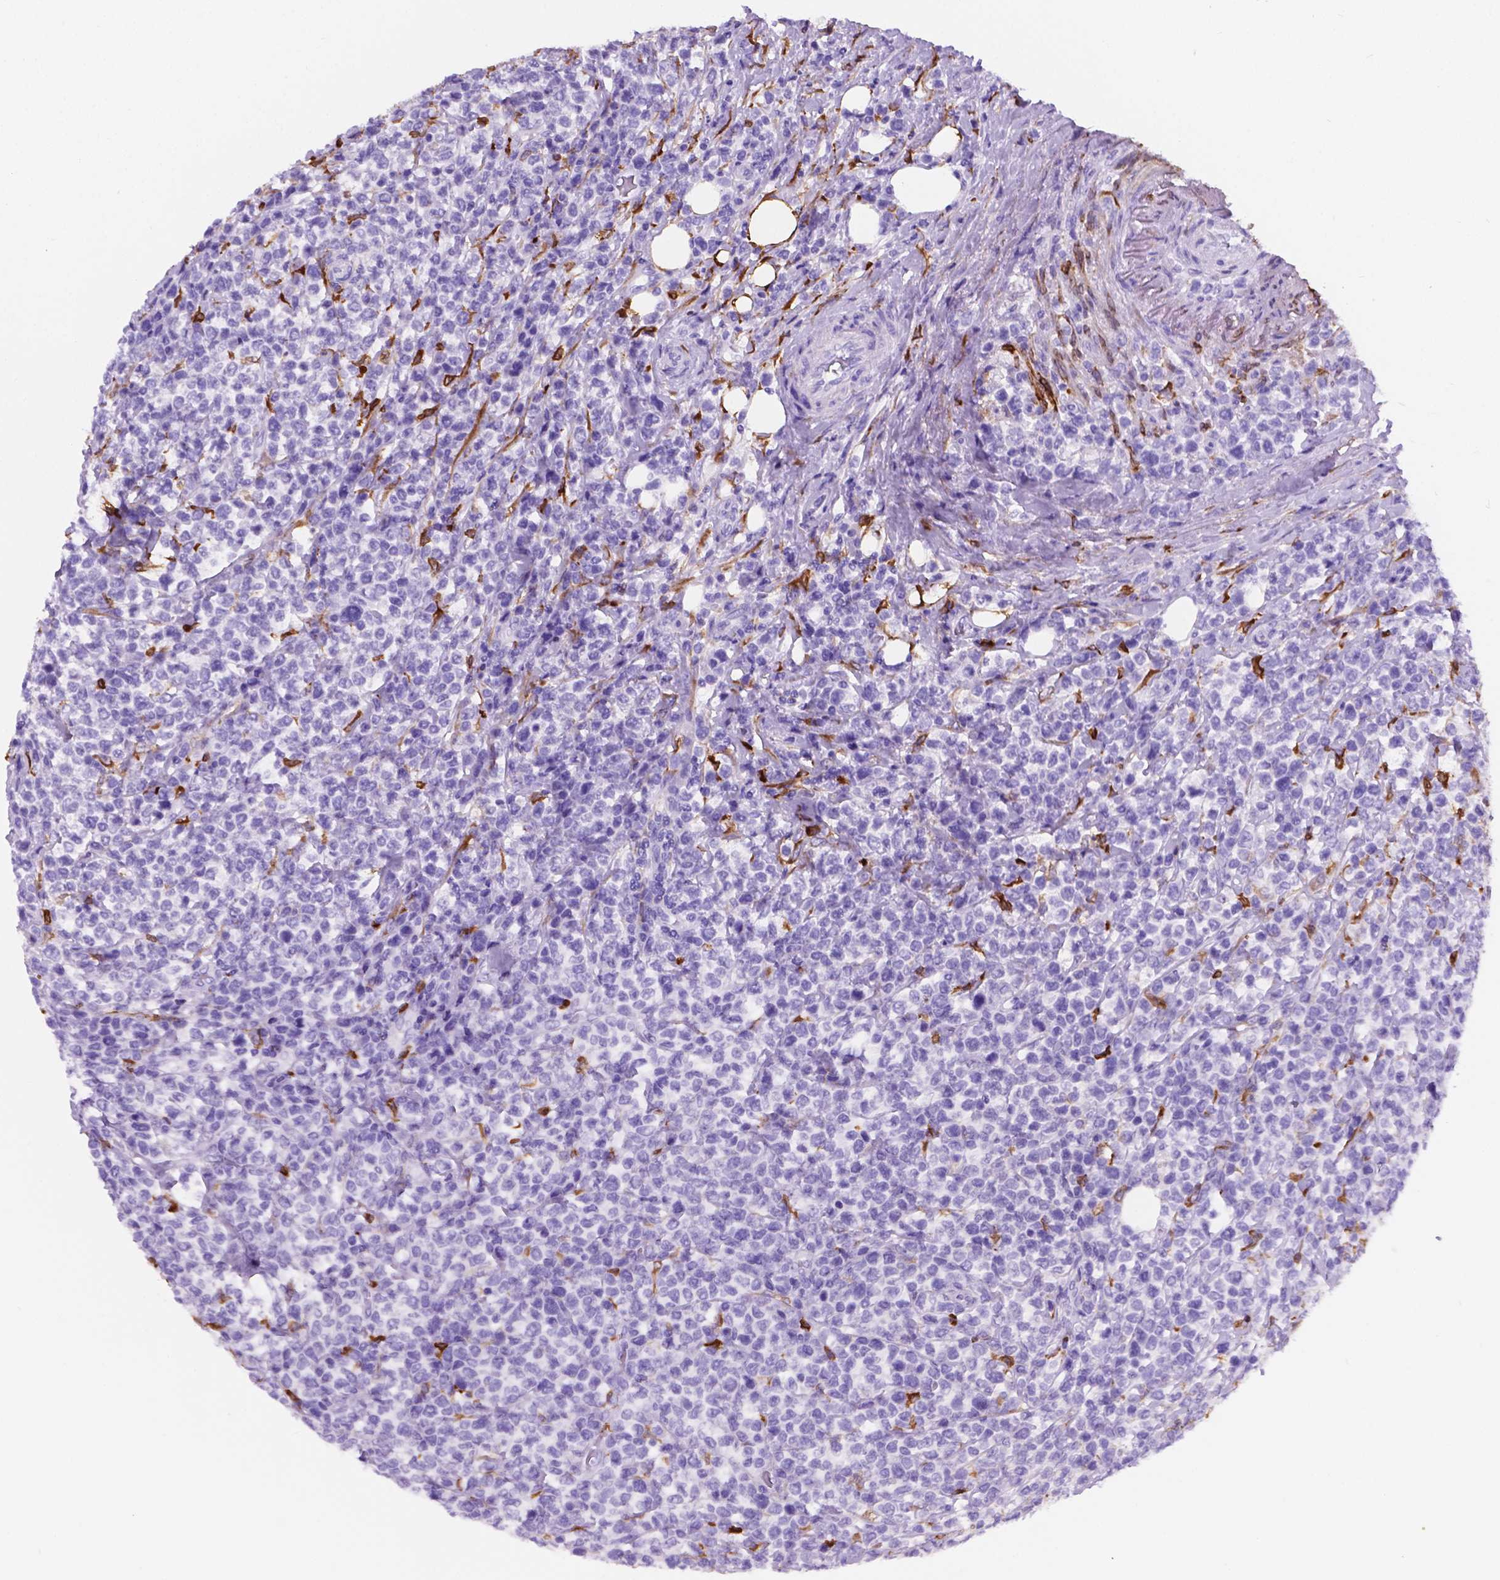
{"staining": {"intensity": "negative", "quantity": "none", "location": "none"}, "tissue": "lymphoma", "cell_type": "Tumor cells", "image_type": "cancer", "snomed": [{"axis": "morphology", "description": "Malignant lymphoma, non-Hodgkin's type, High grade"}, {"axis": "topography", "description": "Soft tissue"}], "caption": "Tumor cells are negative for brown protein staining in lymphoma.", "gene": "MACF1", "patient": {"sex": "female", "age": 56}}